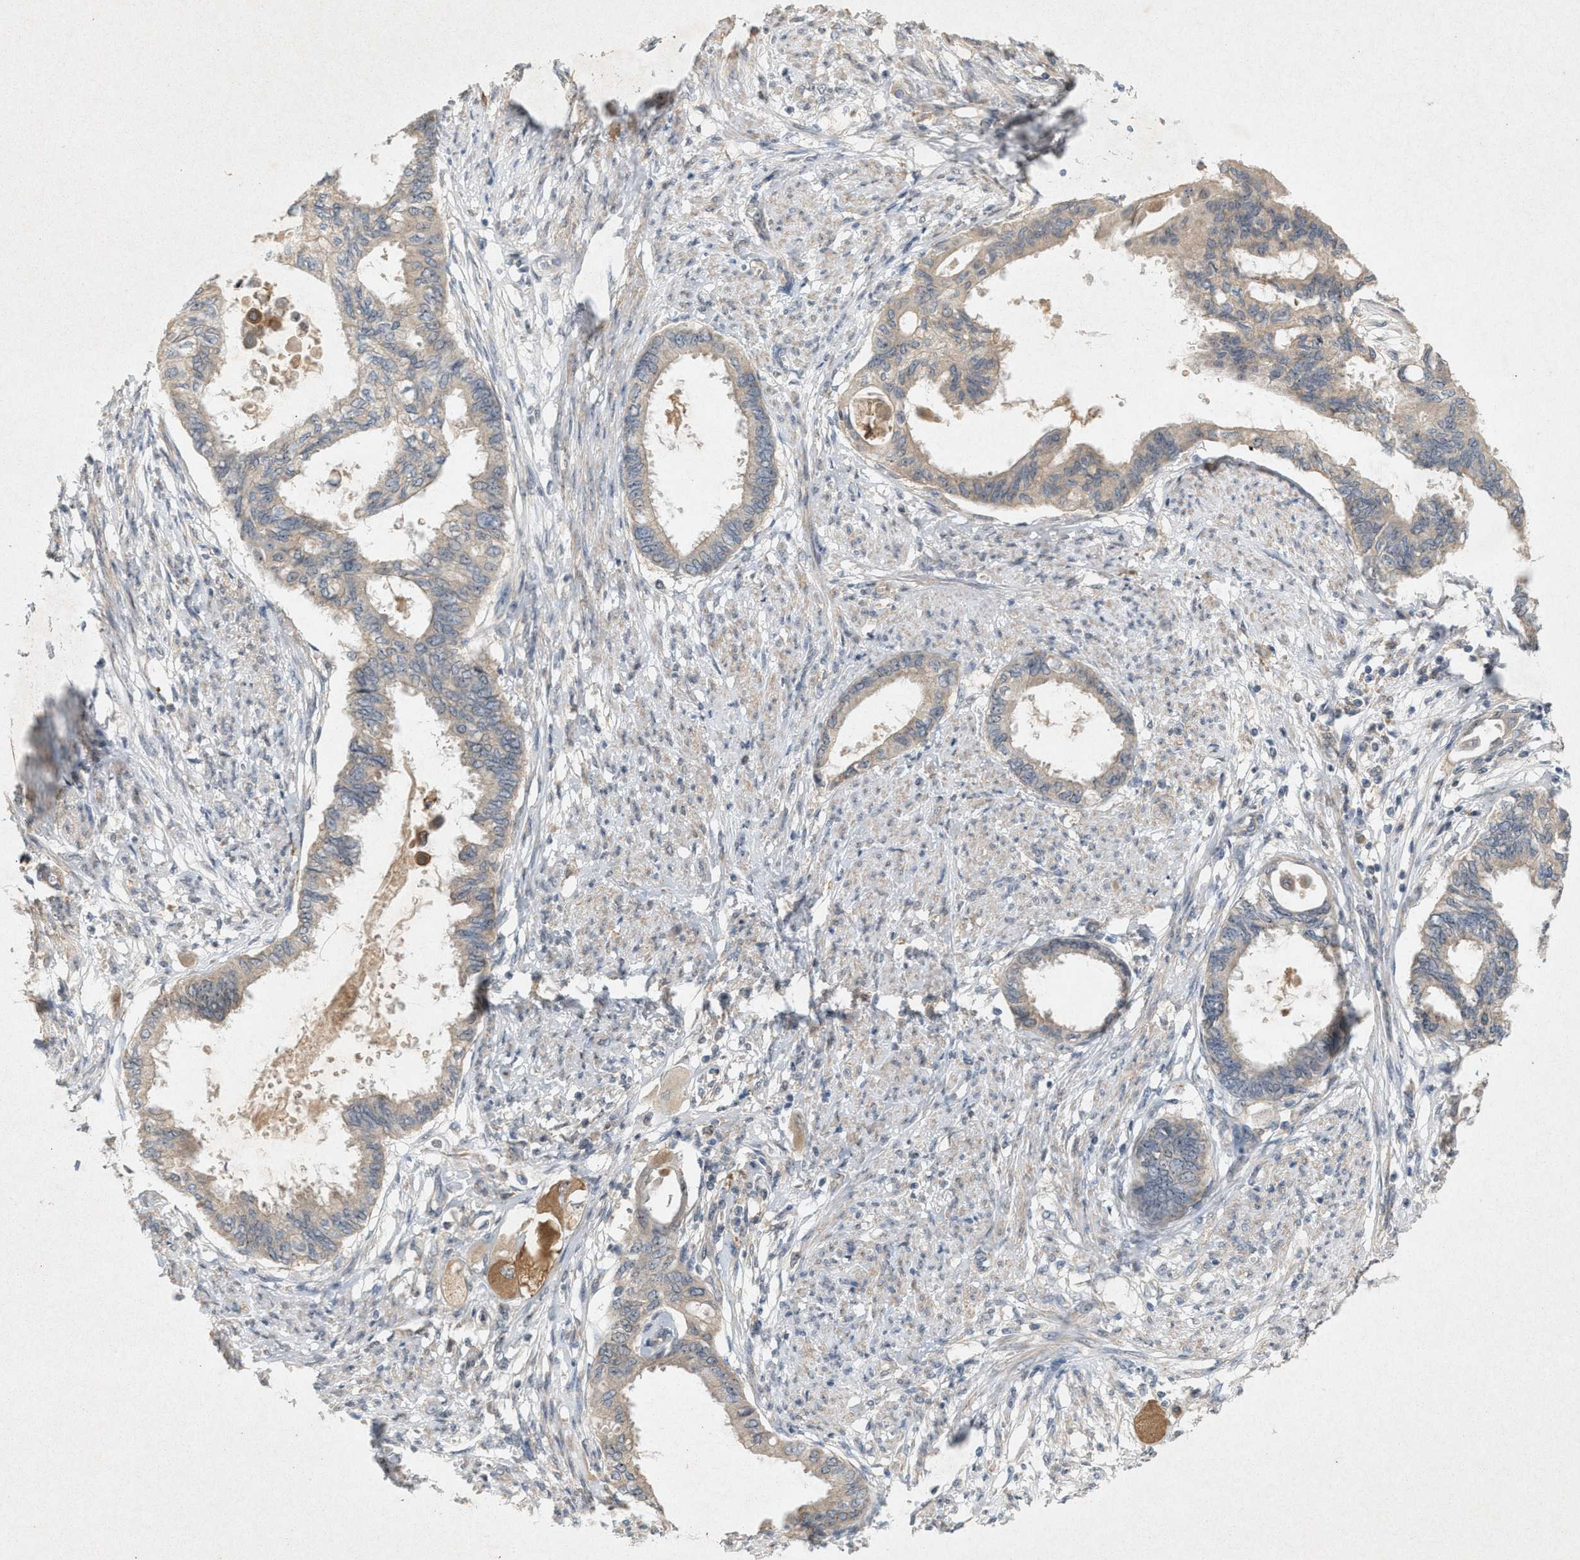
{"staining": {"intensity": "moderate", "quantity": "<25%", "location": "cytoplasmic/membranous"}, "tissue": "cervical cancer", "cell_type": "Tumor cells", "image_type": "cancer", "snomed": [{"axis": "morphology", "description": "Normal tissue, NOS"}, {"axis": "morphology", "description": "Adenocarcinoma, NOS"}, {"axis": "topography", "description": "Cervix"}, {"axis": "topography", "description": "Endometrium"}], "caption": "The histopathology image displays a brown stain indicating the presence of a protein in the cytoplasmic/membranous of tumor cells in cervical cancer. (IHC, brightfield microscopy, high magnification).", "gene": "DCAF7", "patient": {"sex": "female", "age": 86}}